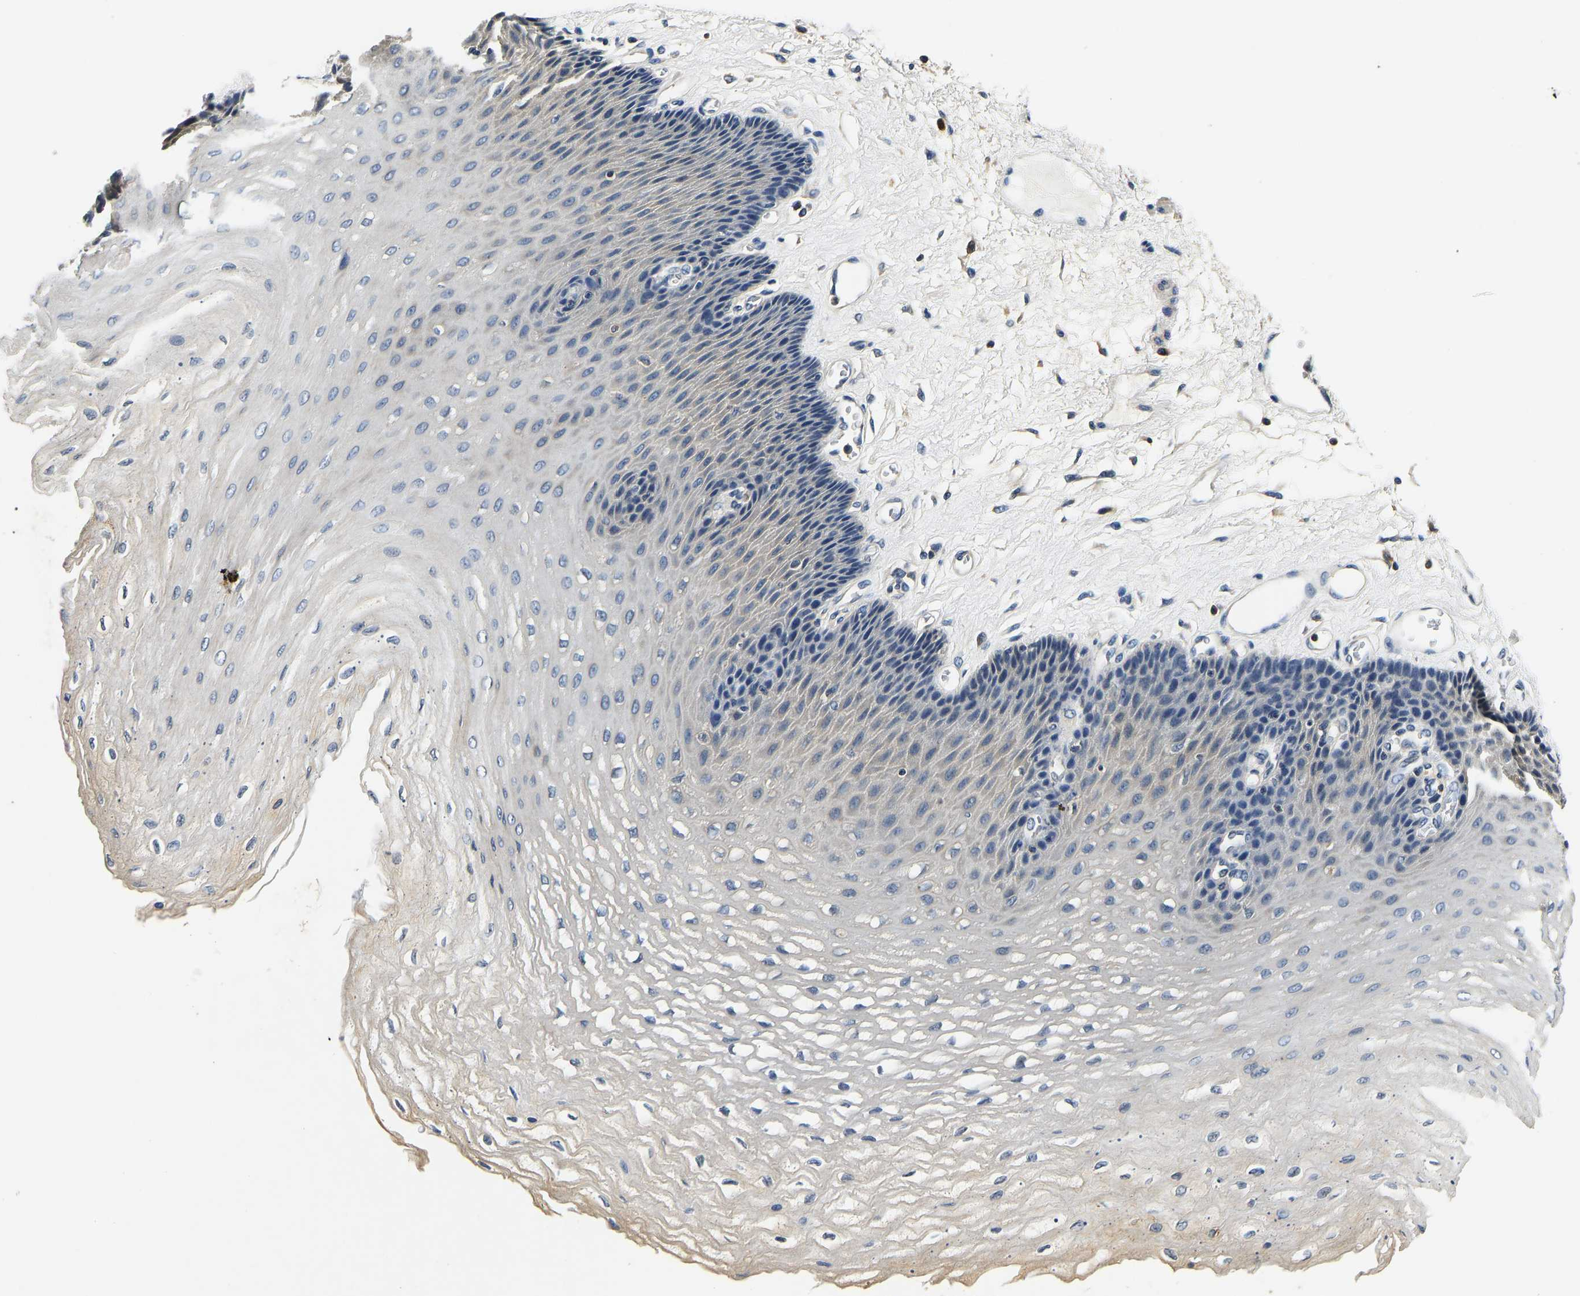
{"staining": {"intensity": "moderate", "quantity": "<25%", "location": "cytoplasmic/membranous"}, "tissue": "esophagus", "cell_type": "Squamous epithelial cells", "image_type": "normal", "snomed": [{"axis": "morphology", "description": "Normal tissue, NOS"}, {"axis": "topography", "description": "Esophagus"}], "caption": "A micrograph of human esophagus stained for a protein displays moderate cytoplasmic/membranous brown staining in squamous epithelial cells. (Brightfield microscopy of DAB IHC at high magnification).", "gene": "RESF1", "patient": {"sex": "female", "age": 72}}